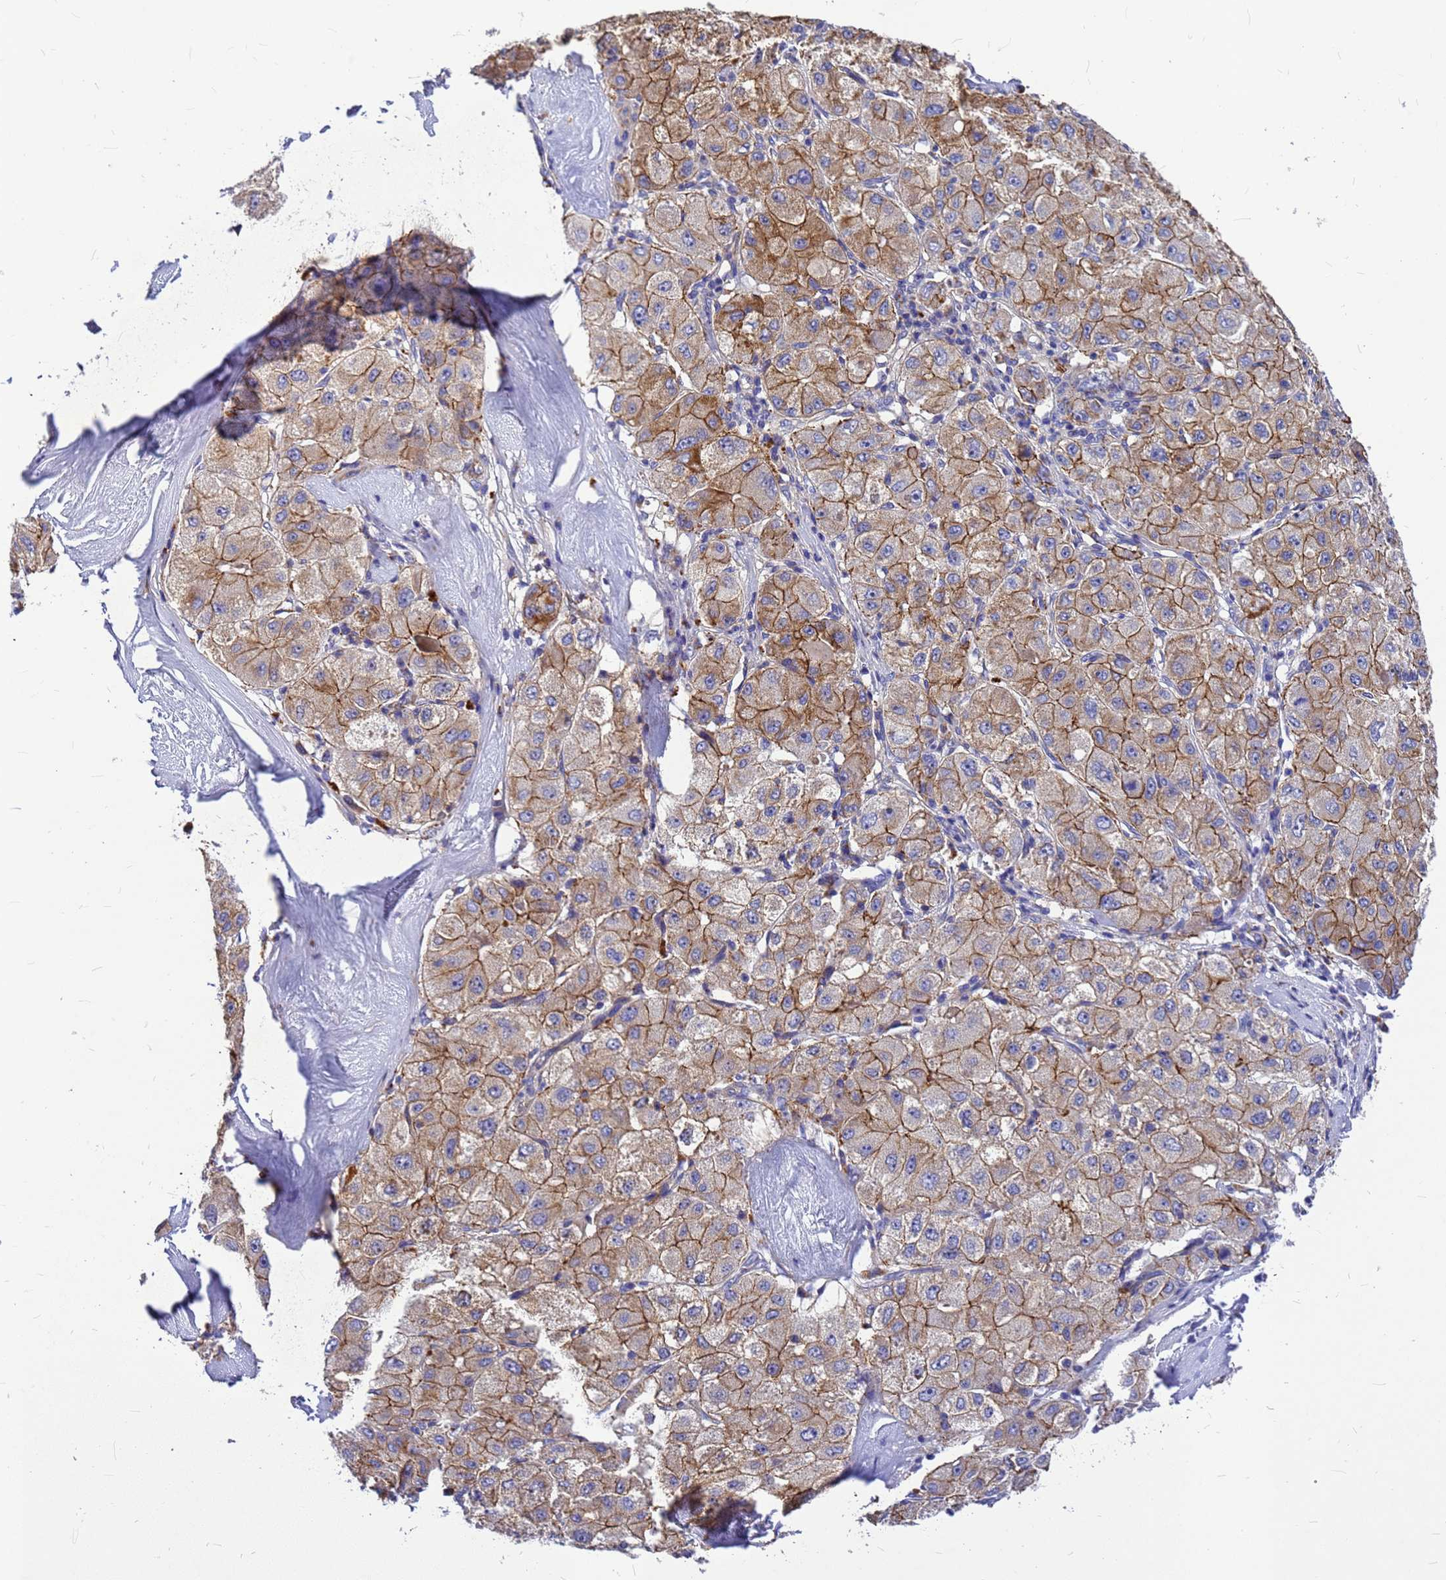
{"staining": {"intensity": "moderate", "quantity": ">75%", "location": "cytoplasmic/membranous"}, "tissue": "liver cancer", "cell_type": "Tumor cells", "image_type": "cancer", "snomed": [{"axis": "morphology", "description": "Carcinoma, Hepatocellular, NOS"}, {"axis": "topography", "description": "Liver"}], "caption": "IHC (DAB) staining of human hepatocellular carcinoma (liver) demonstrates moderate cytoplasmic/membranous protein positivity in approximately >75% of tumor cells. The protein of interest is shown in brown color, while the nuclei are stained blue.", "gene": "FBXW5", "patient": {"sex": "male", "age": 80}}